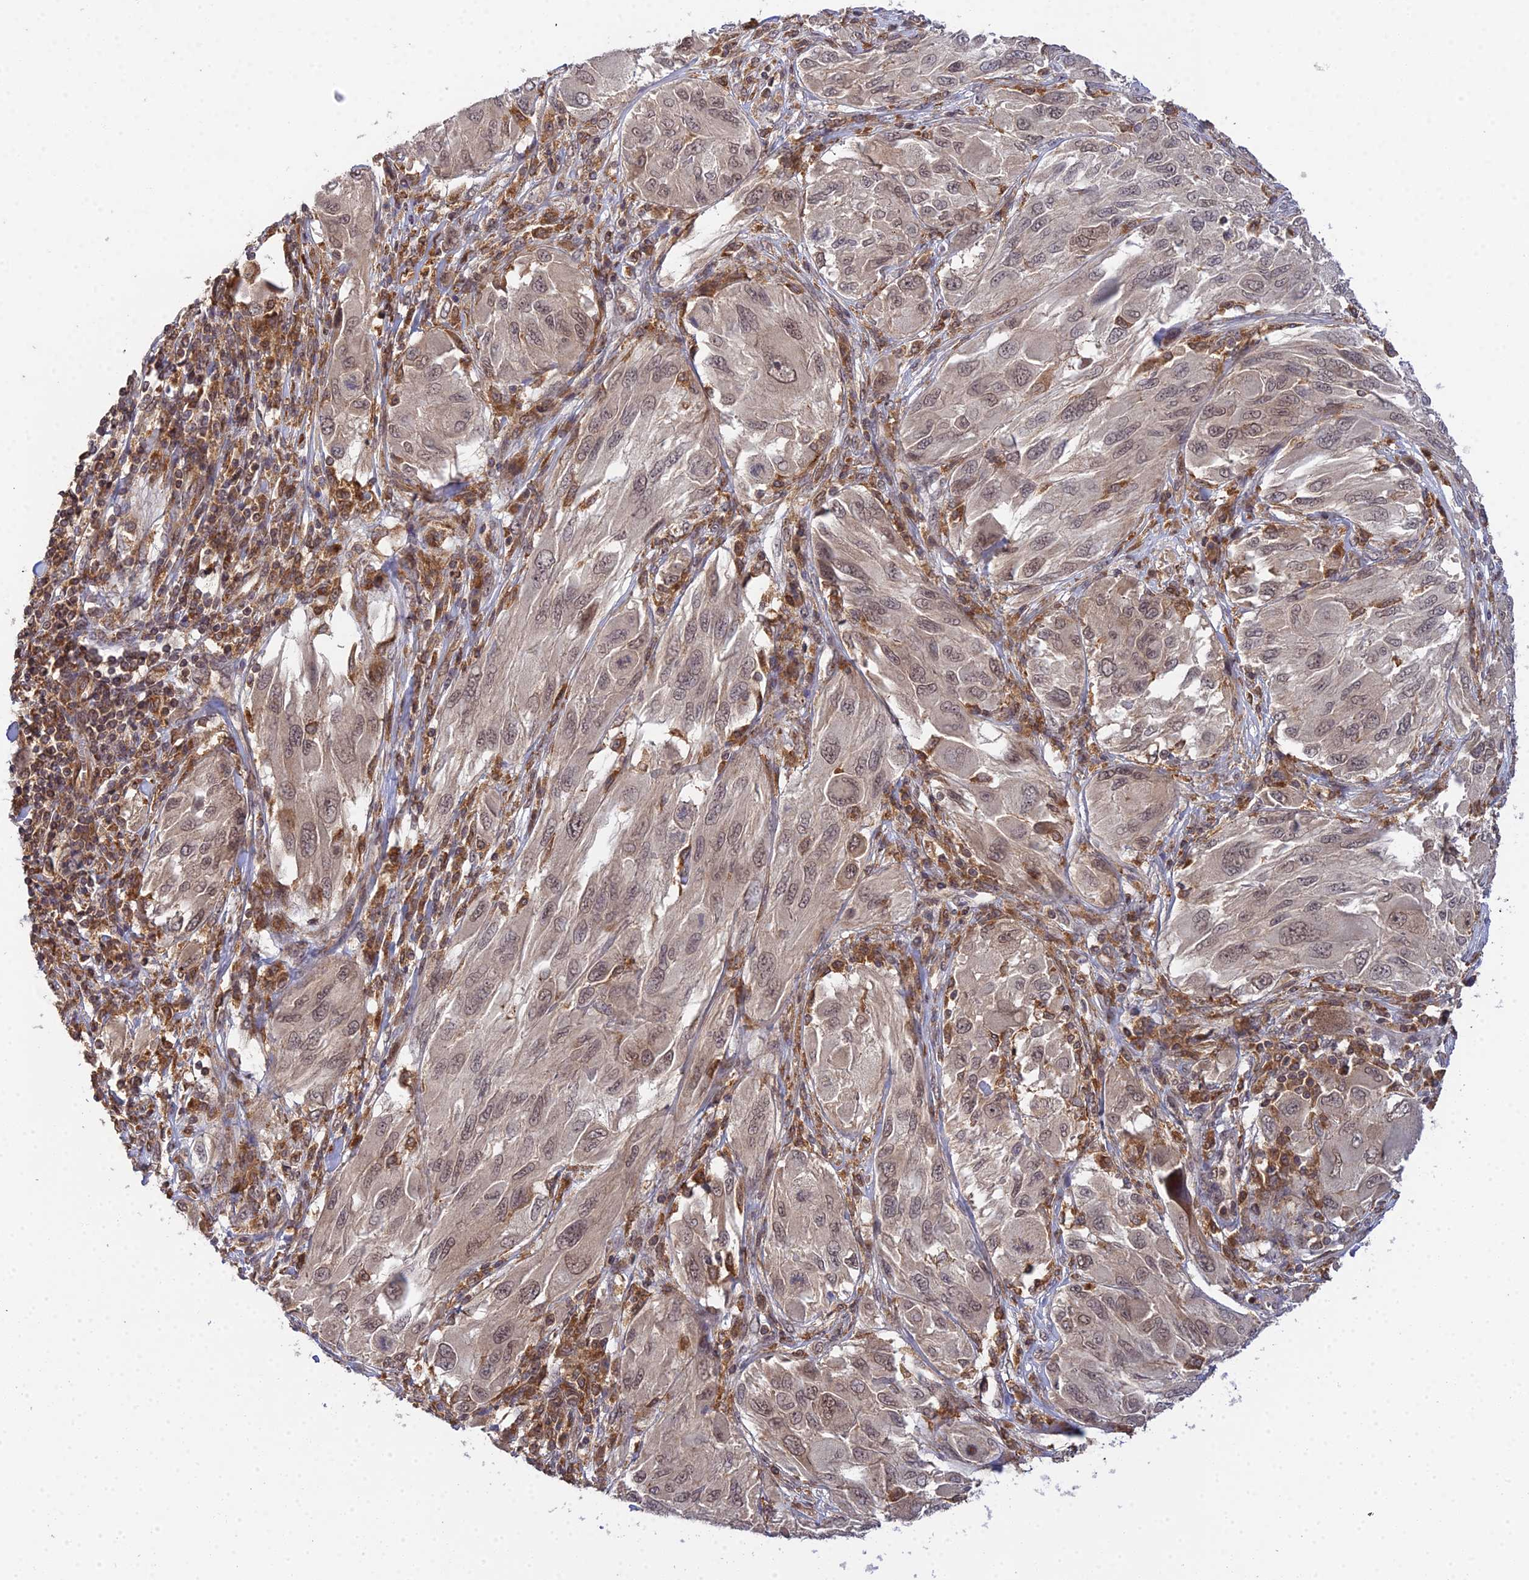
{"staining": {"intensity": "moderate", "quantity": ">75%", "location": "nuclear"}, "tissue": "melanoma", "cell_type": "Tumor cells", "image_type": "cancer", "snomed": [{"axis": "morphology", "description": "Malignant melanoma, NOS"}, {"axis": "topography", "description": "Skin"}], "caption": "High-power microscopy captured an IHC micrograph of melanoma, revealing moderate nuclear staining in about >75% of tumor cells.", "gene": "TPRX1", "patient": {"sex": "female", "age": 91}}